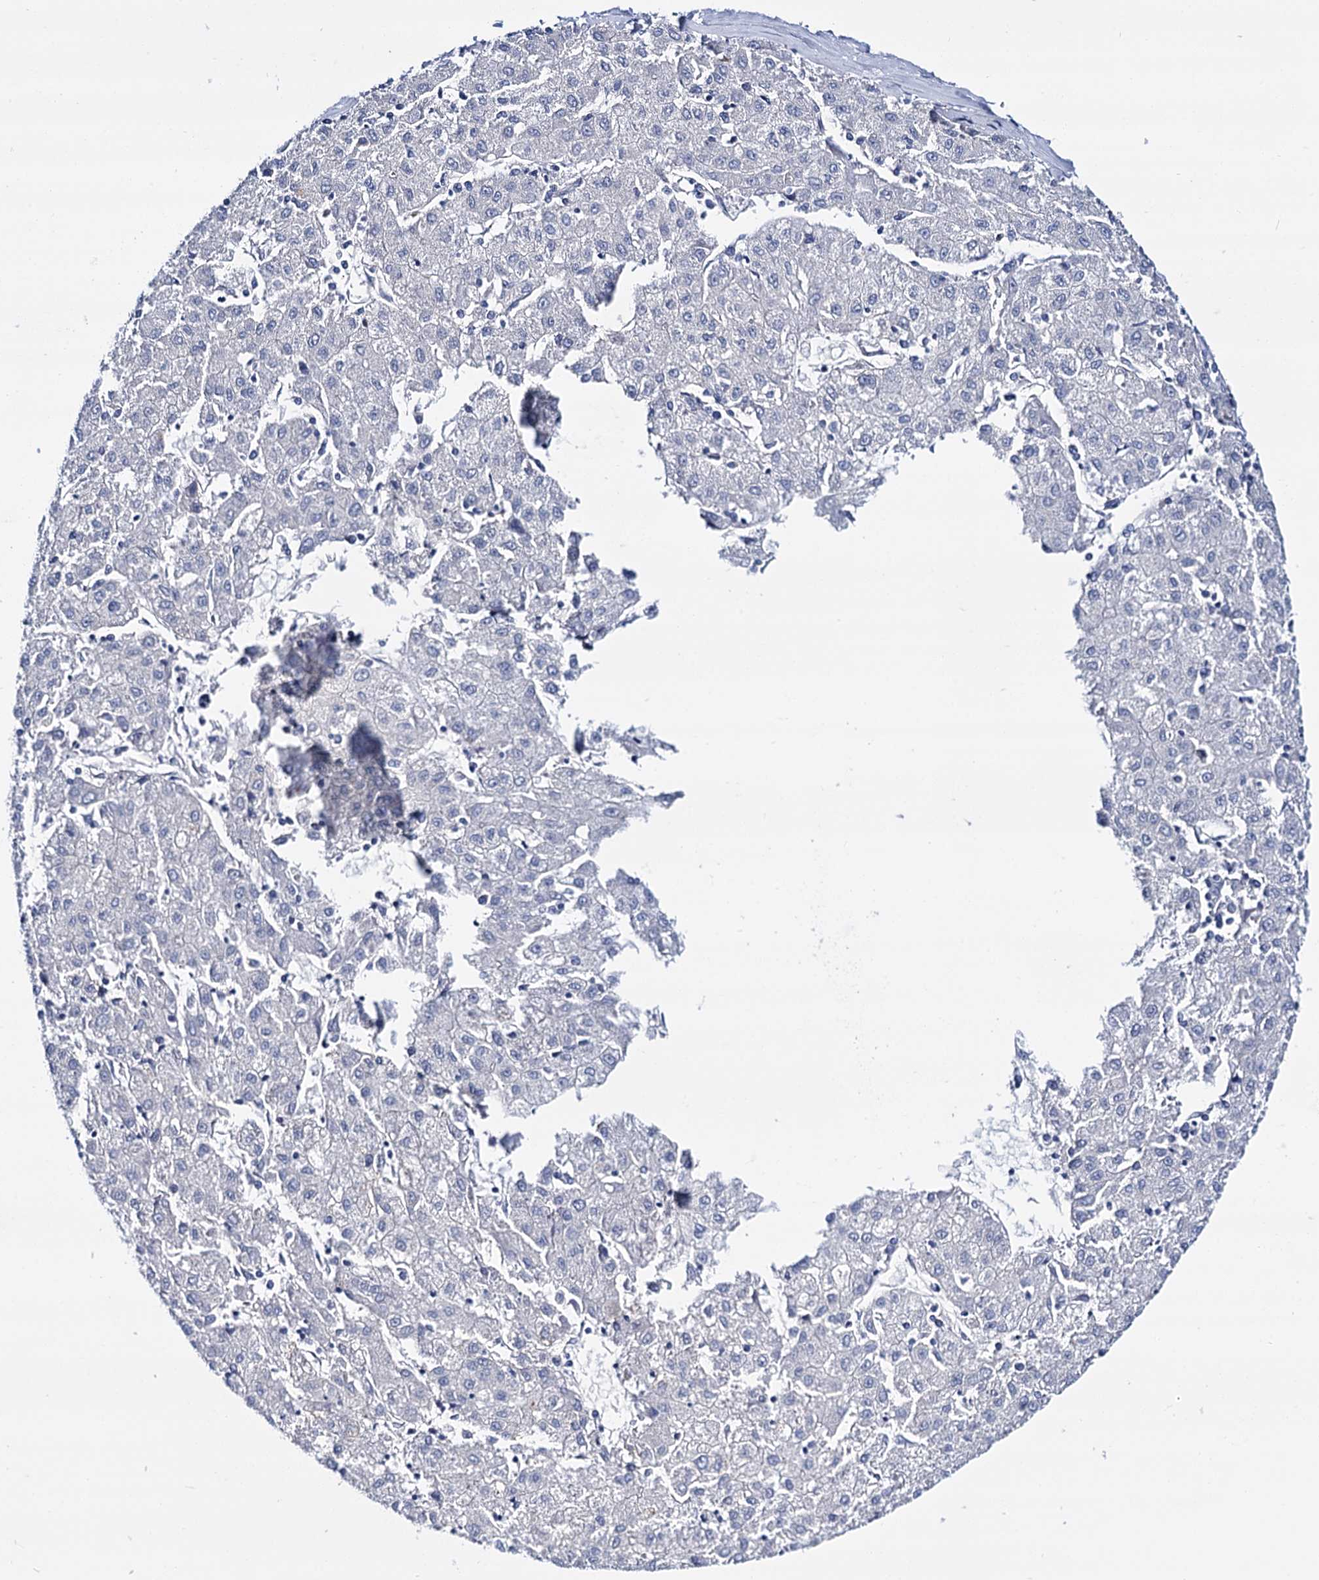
{"staining": {"intensity": "negative", "quantity": "none", "location": "none"}, "tissue": "liver cancer", "cell_type": "Tumor cells", "image_type": "cancer", "snomed": [{"axis": "morphology", "description": "Carcinoma, Hepatocellular, NOS"}, {"axis": "topography", "description": "Liver"}], "caption": "Immunohistochemistry (IHC) of liver cancer shows no positivity in tumor cells.", "gene": "UBASH3B", "patient": {"sex": "male", "age": 72}}